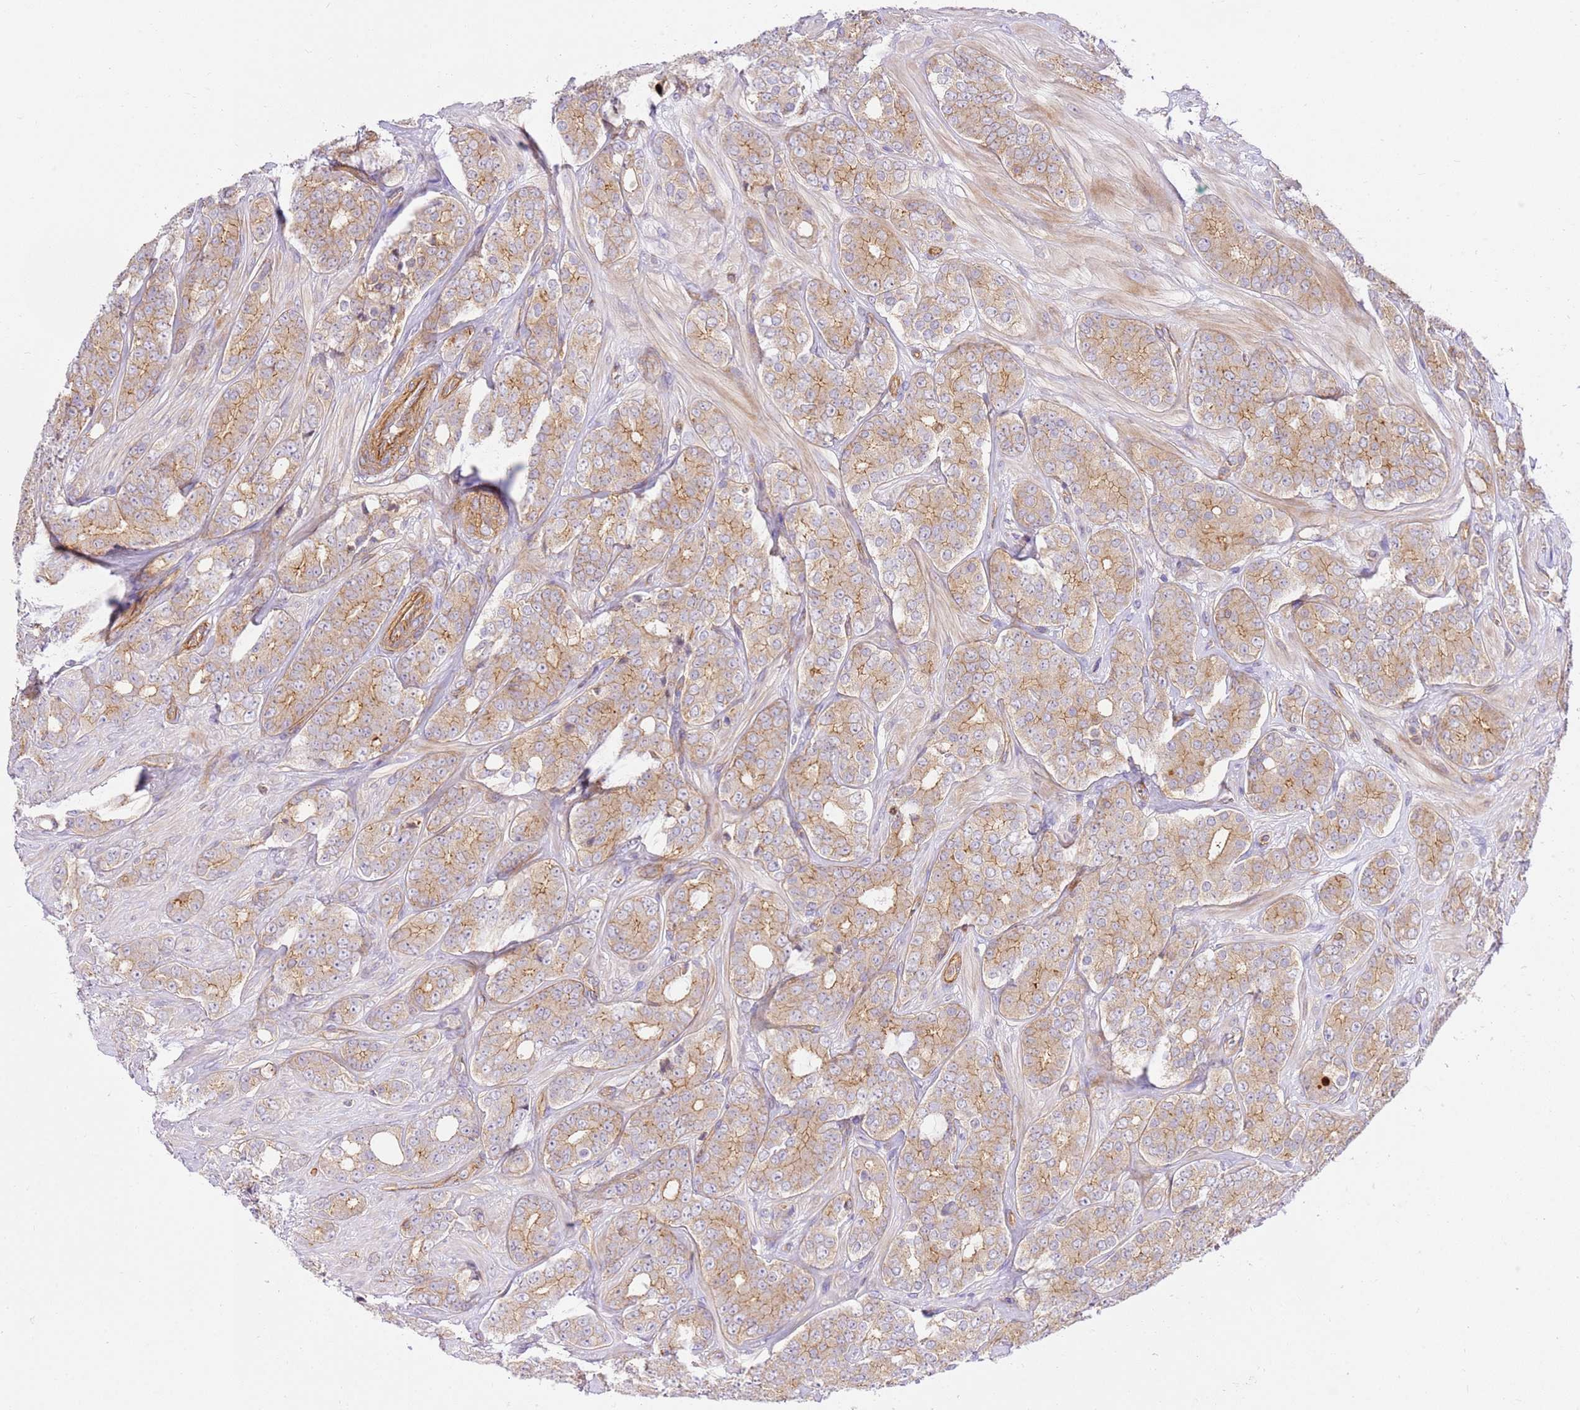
{"staining": {"intensity": "weak", "quantity": "25%-75%", "location": "cytoplasmic/membranous"}, "tissue": "prostate cancer", "cell_type": "Tumor cells", "image_type": "cancer", "snomed": [{"axis": "morphology", "description": "Adenocarcinoma, High grade"}, {"axis": "topography", "description": "Prostate"}], "caption": "Protein expression analysis of human adenocarcinoma (high-grade) (prostate) reveals weak cytoplasmic/membranous positivity in about 25%-75% of tumor cells. The staining was performed using DAB to visualize the protein expression in brown, while the nuclei were stained in blue with hematoxylin (Magnification: 20x).", "gene": "EFCAB8", "patient": {"sex": "male", "age": 62}}